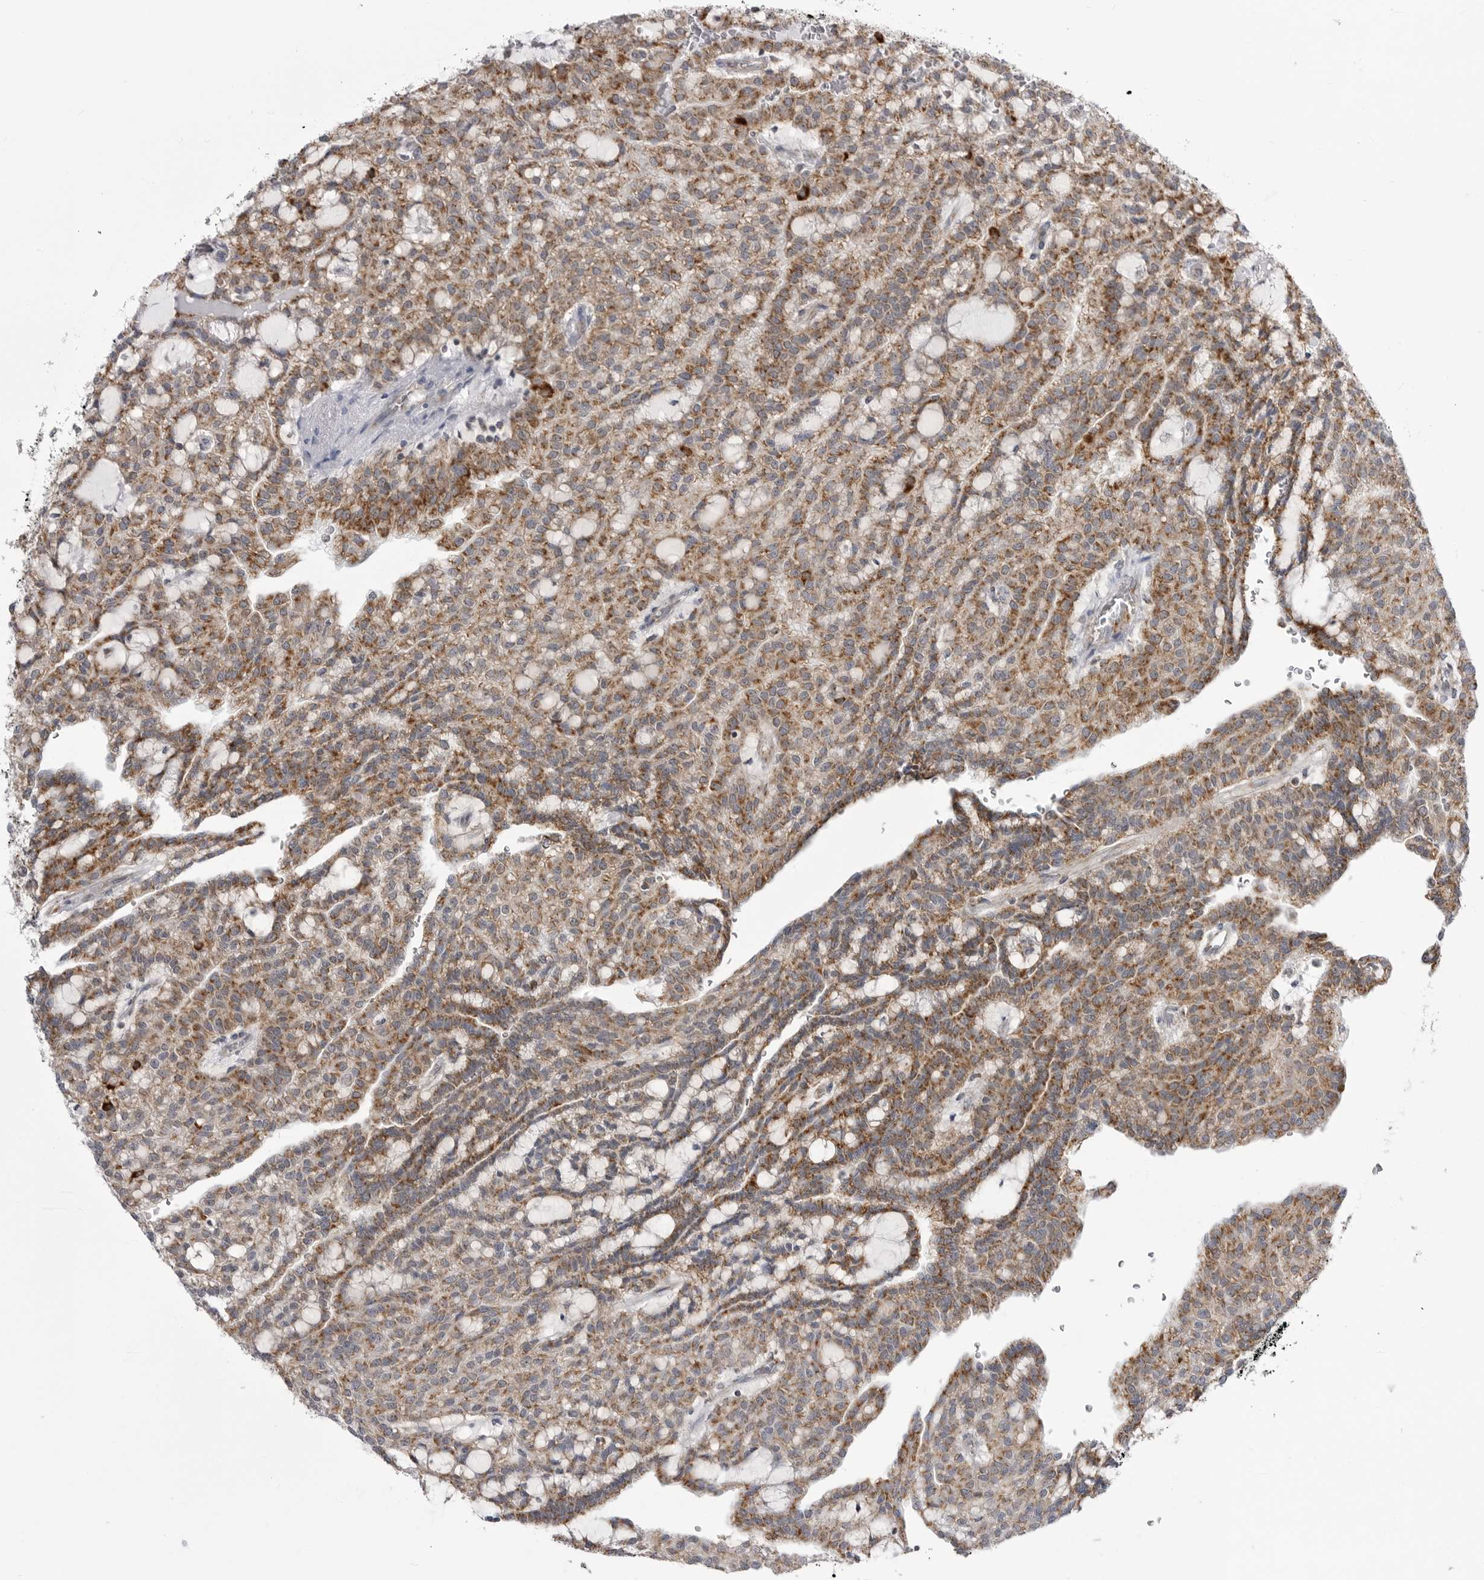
{"staining": {"intensity": "moderate", "quantity": ">75%", "location": "cytoplasmic/membranous"}, "tissue": "renal cancer", "cell_type": "Tumor cells", "image_type": "cancer", "snomed": [{"axis": "morphology", "description": "Adenocarcinoma, NOS"}, {"axis": "topography", "description": "Kidney"}], "caption": "IHC of adenocarcinoma (renal) shows medium levels of moderate cytoplasmic/membranous staining in about >75% of tumor cells.", "gene": "FH", "patient": {"sex": "male", "age": 63}}